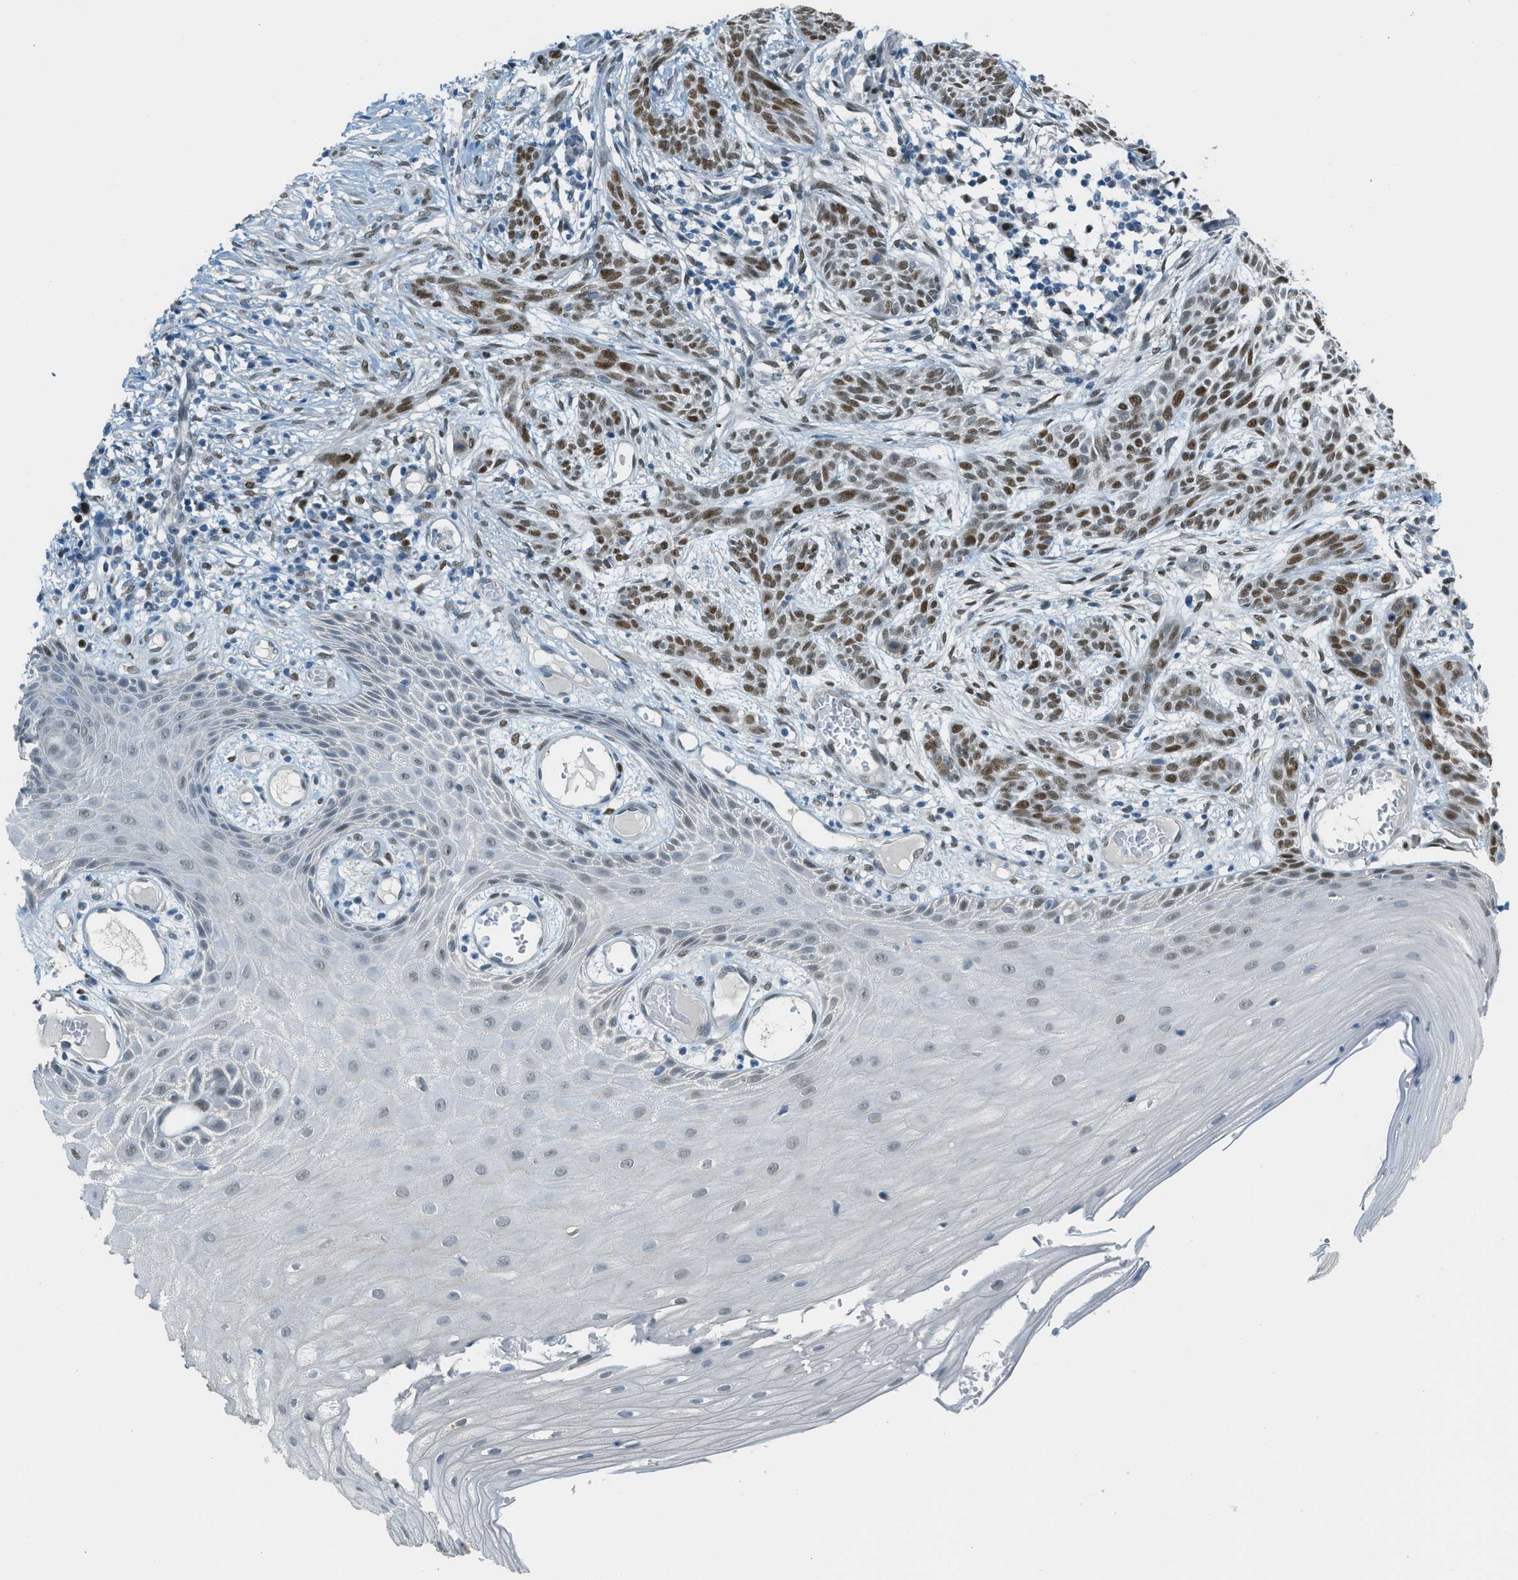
{"staining": {"intensity": "moderate", "quantity": ">75%", "location": "nuclear"}, "tissue": "skin cancer", "cell_type": "Tumor cells", "image_type": "cancer", "snomed": [{"axis": "morphology", "description": "Basal cell carcinoma"}, {"axis": "topography", "description": "Skin"}], "caption": "Immunohistochemical staining of basal cell carcinoma (skin) exhibits medium levels of moderate nuclear protein expression in approximately >75% of tumor cells. (Brightfield microscopy of DAB IHC at high magnification).", "gene": "TCF3", "patient": {"sex": "female", "age": 59}}